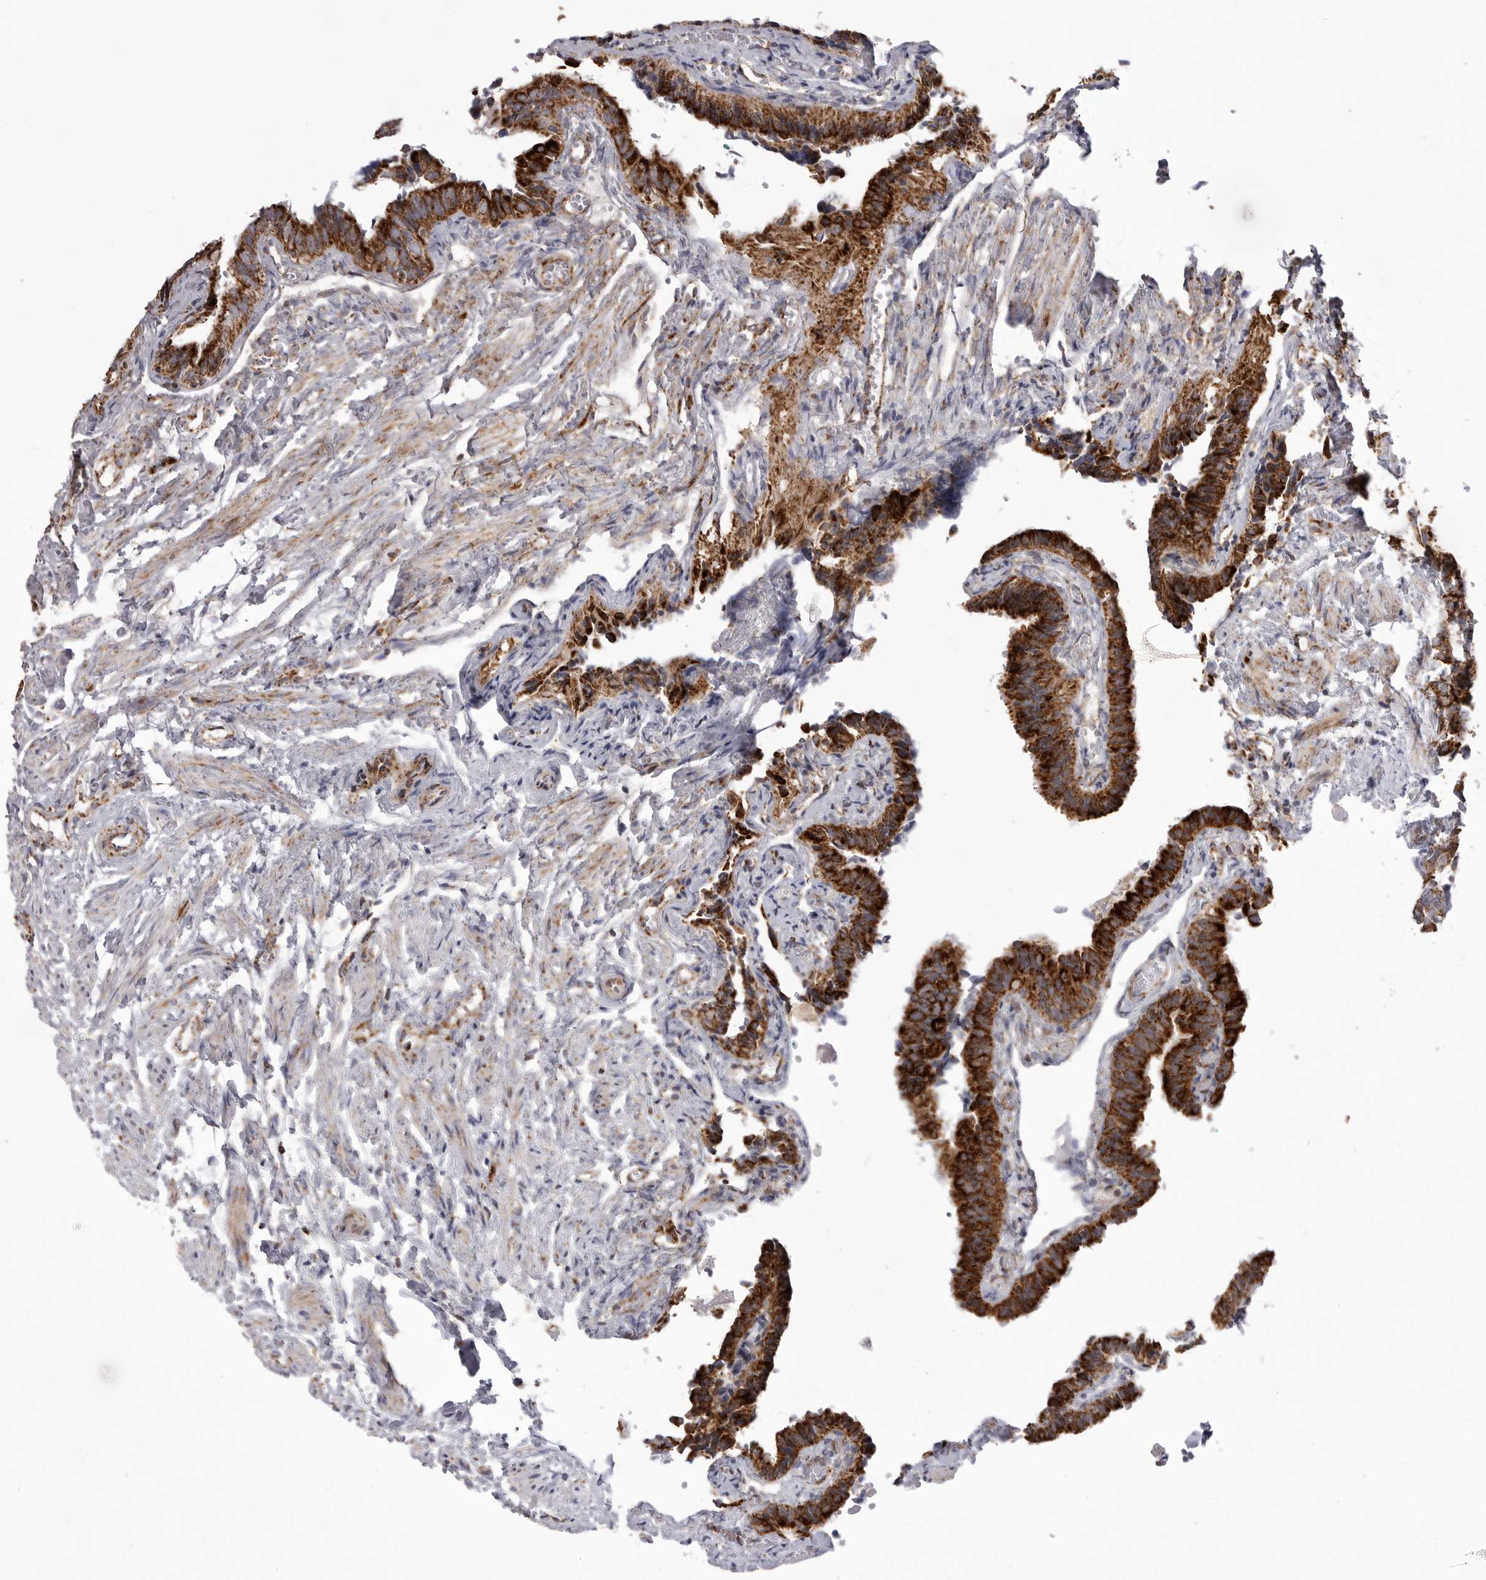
{"staining": {"intensity": "strong", "quantity": ">75%", "location": "cytoplasmic/membranous"}, "tissue": "fallopian tube", "cell_type": "Glandular cells", "image_type": "normal", "snomed": [{"axis": "morphology", "description": "Normal tissue, NOS"}, {"axis": "topography", "description": "Fallopian tube"}], "caption": "Human fallopian tube stained with a brown dye displays strong cytoplasmic/membranous positive positivity in approximately >75% of glandular cells.", "gene": "TUFM", "patient": {"sex": "female", "age": 46}}